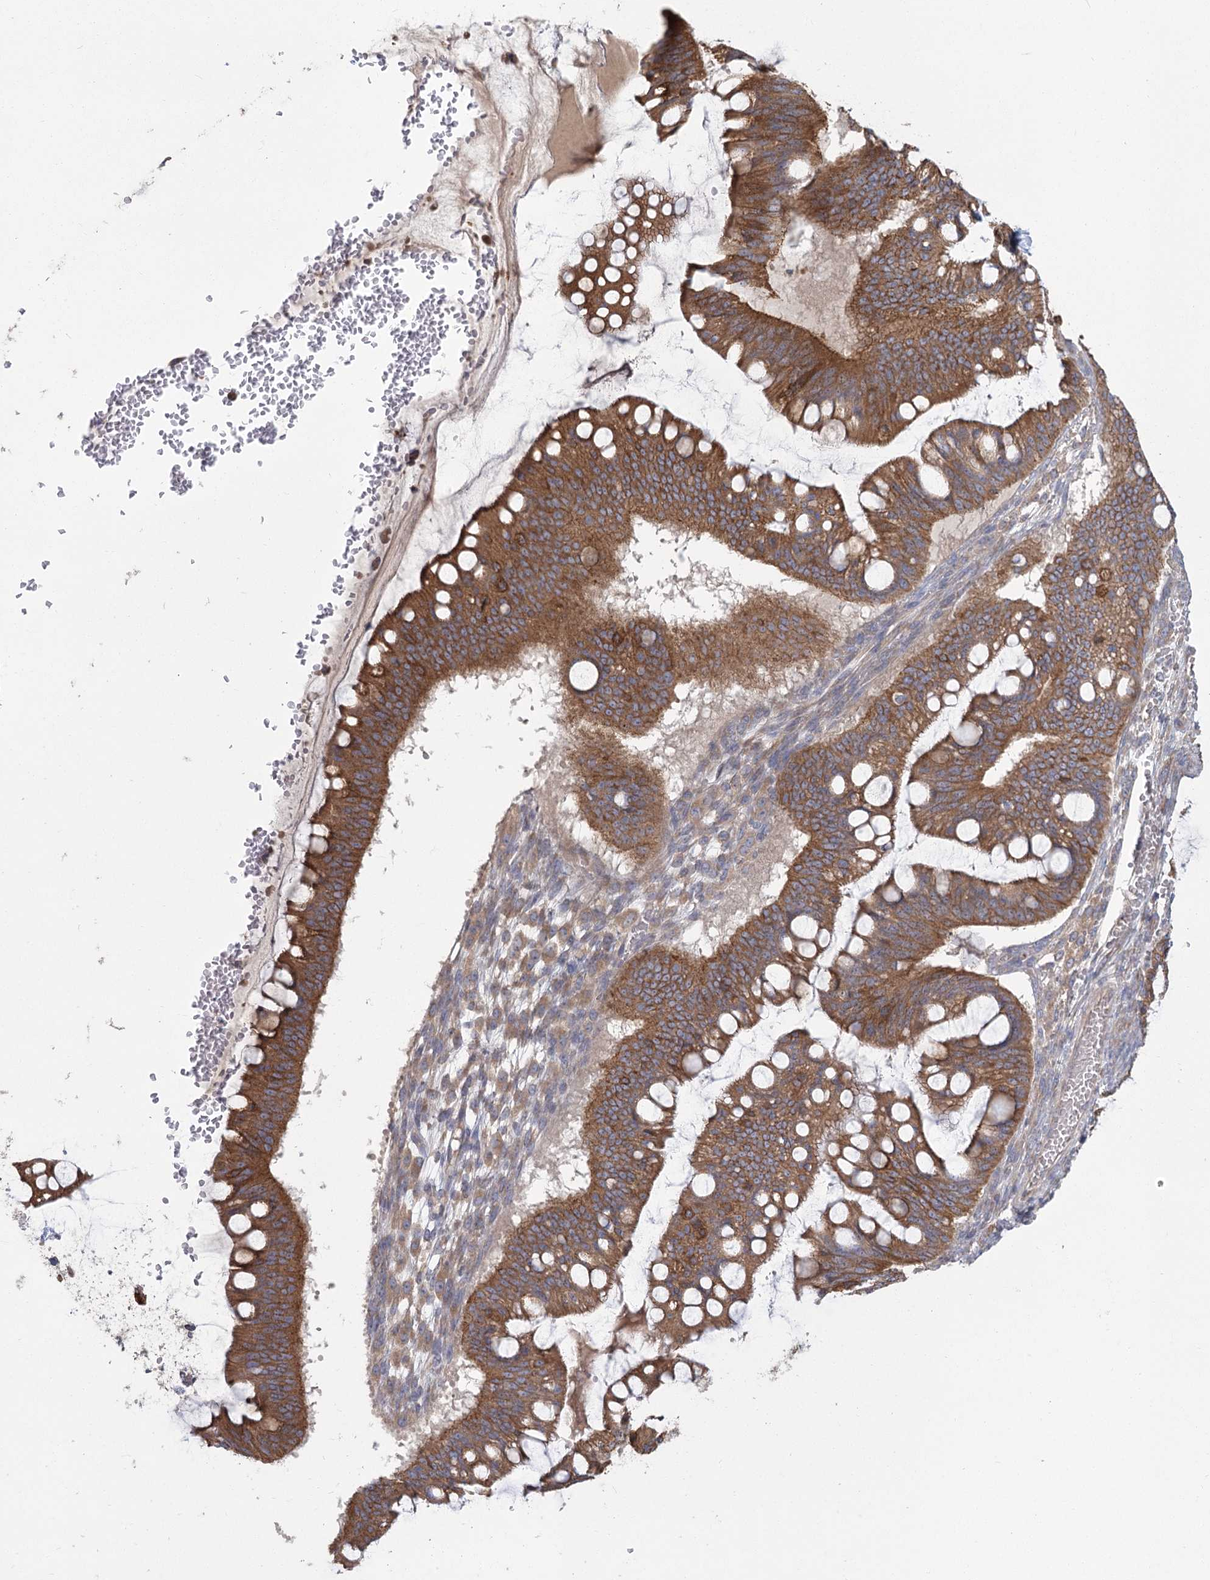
{"staining": {"intensity": "strong", "quantity": ">75%", "location": "cytoplasmic/membranous"}, "tissue": "ovarian cancer", "cell_type": "Tumor cells", "image_type": "cancer", "snomed": [{"axis": "morphology", "description": "Cystadenocarcinoma, mucinous, NOS"}, {"axis": "topography", "description": "Ovary"}], "caption": "Immunohistochemistry (IHC) of ovarian cancer exhibits high levels of strong cytoplasmic/membranous expression in about >75% of tumor cells.", "gene": "CNTLN", "patient": {"sex": "female", "age": 73}}